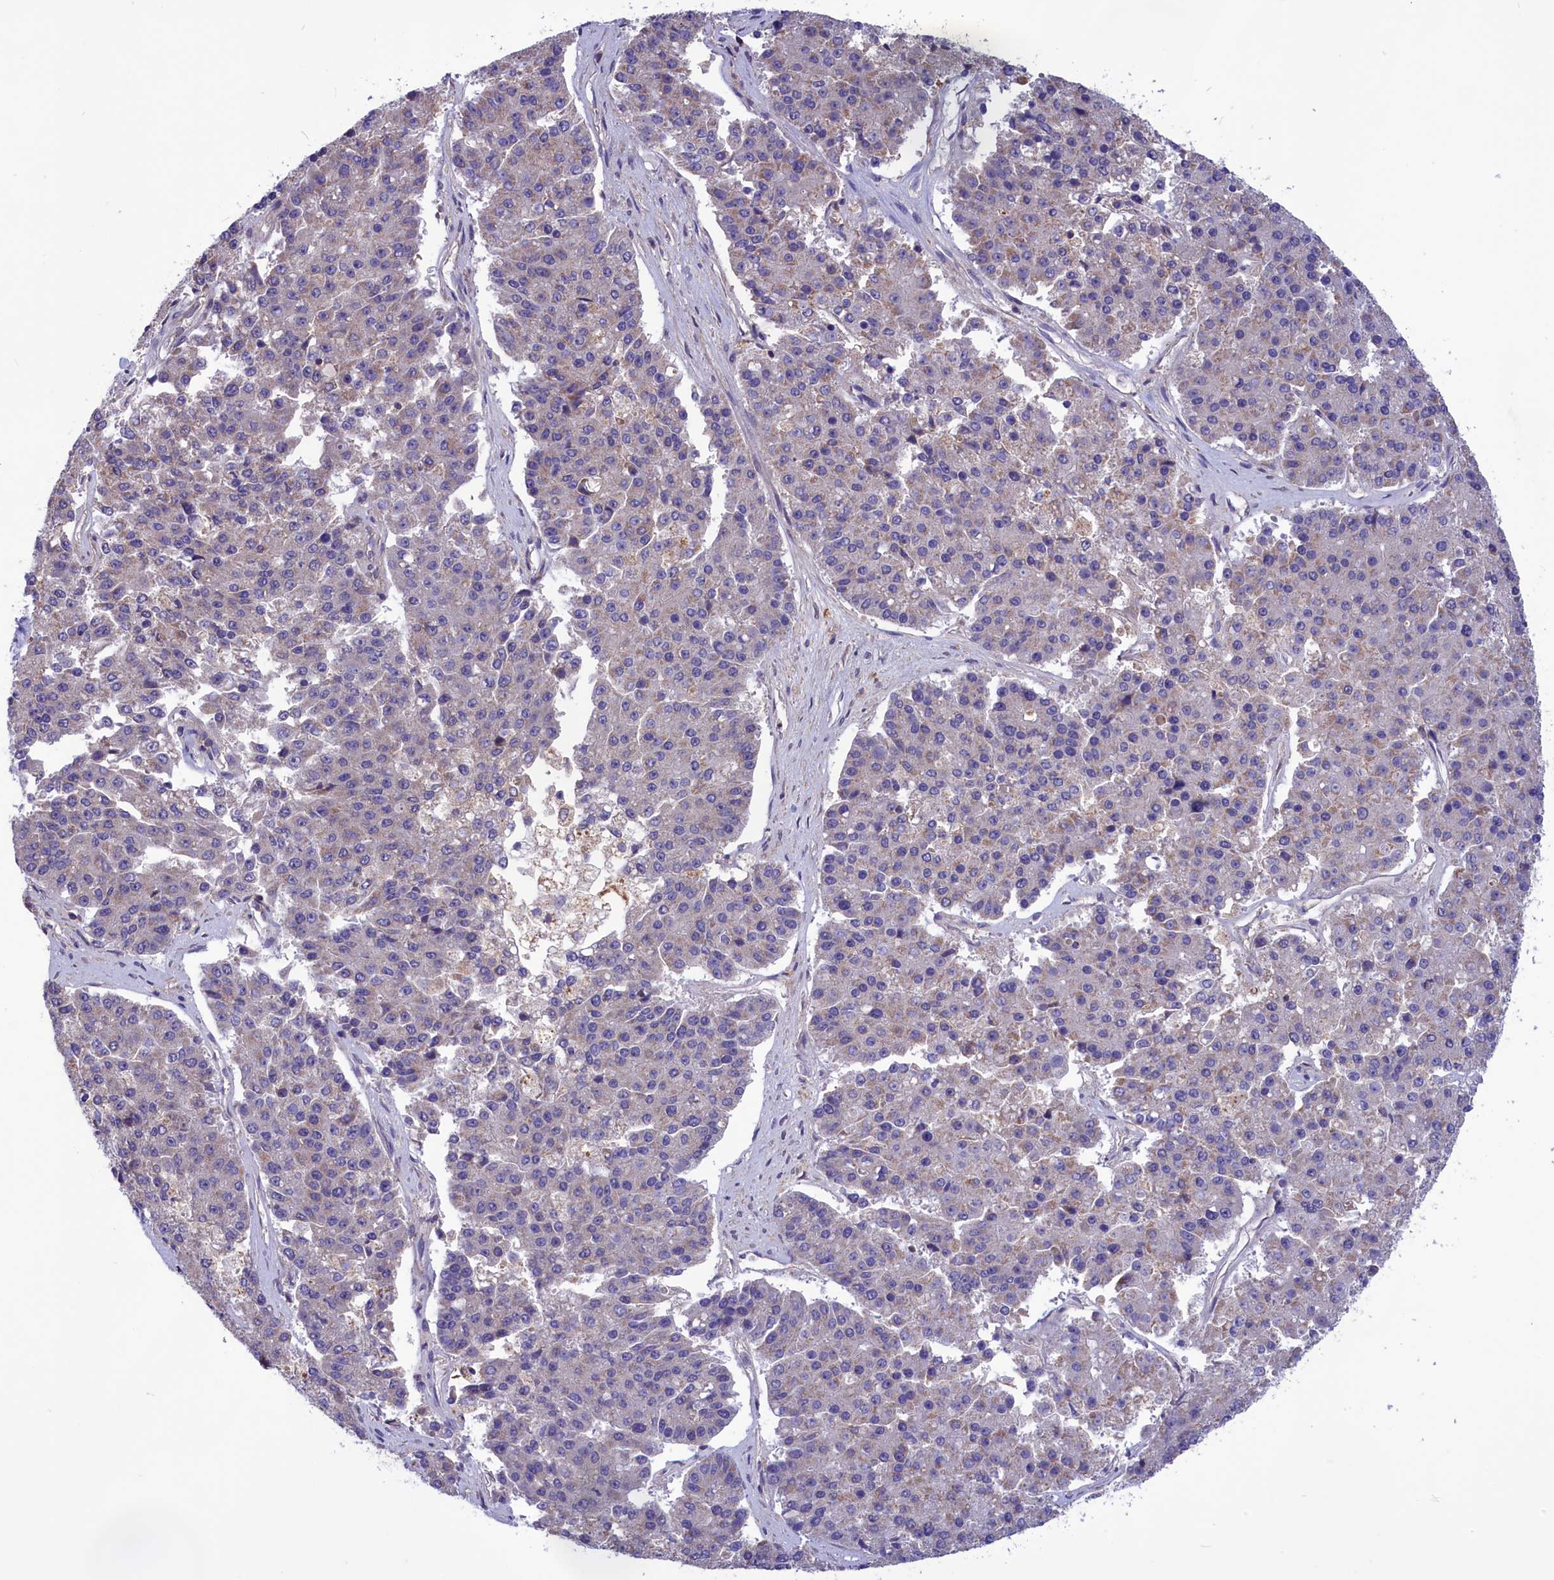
{"staining": {"intensity": "weak", "quantity": "<25%", "location": "cytoplasmic/membranous"}, "tissue": "pancreatic cancer", "cell_type": "Tumor cells", "image_type": "cancer", "snomed": [{"axis": "morphology", "description": "Adenocarcinoma, NOS"}, {"axis": "topography", "description": "Pancreas"}], "caption": "Pancreatic cancer (adenocarcinoma) was stained to show a protein in brown. There is no significant staining in tumor cells.", "gene": "AMDHD2", "patient": {"sex": "male", "age": 50}}